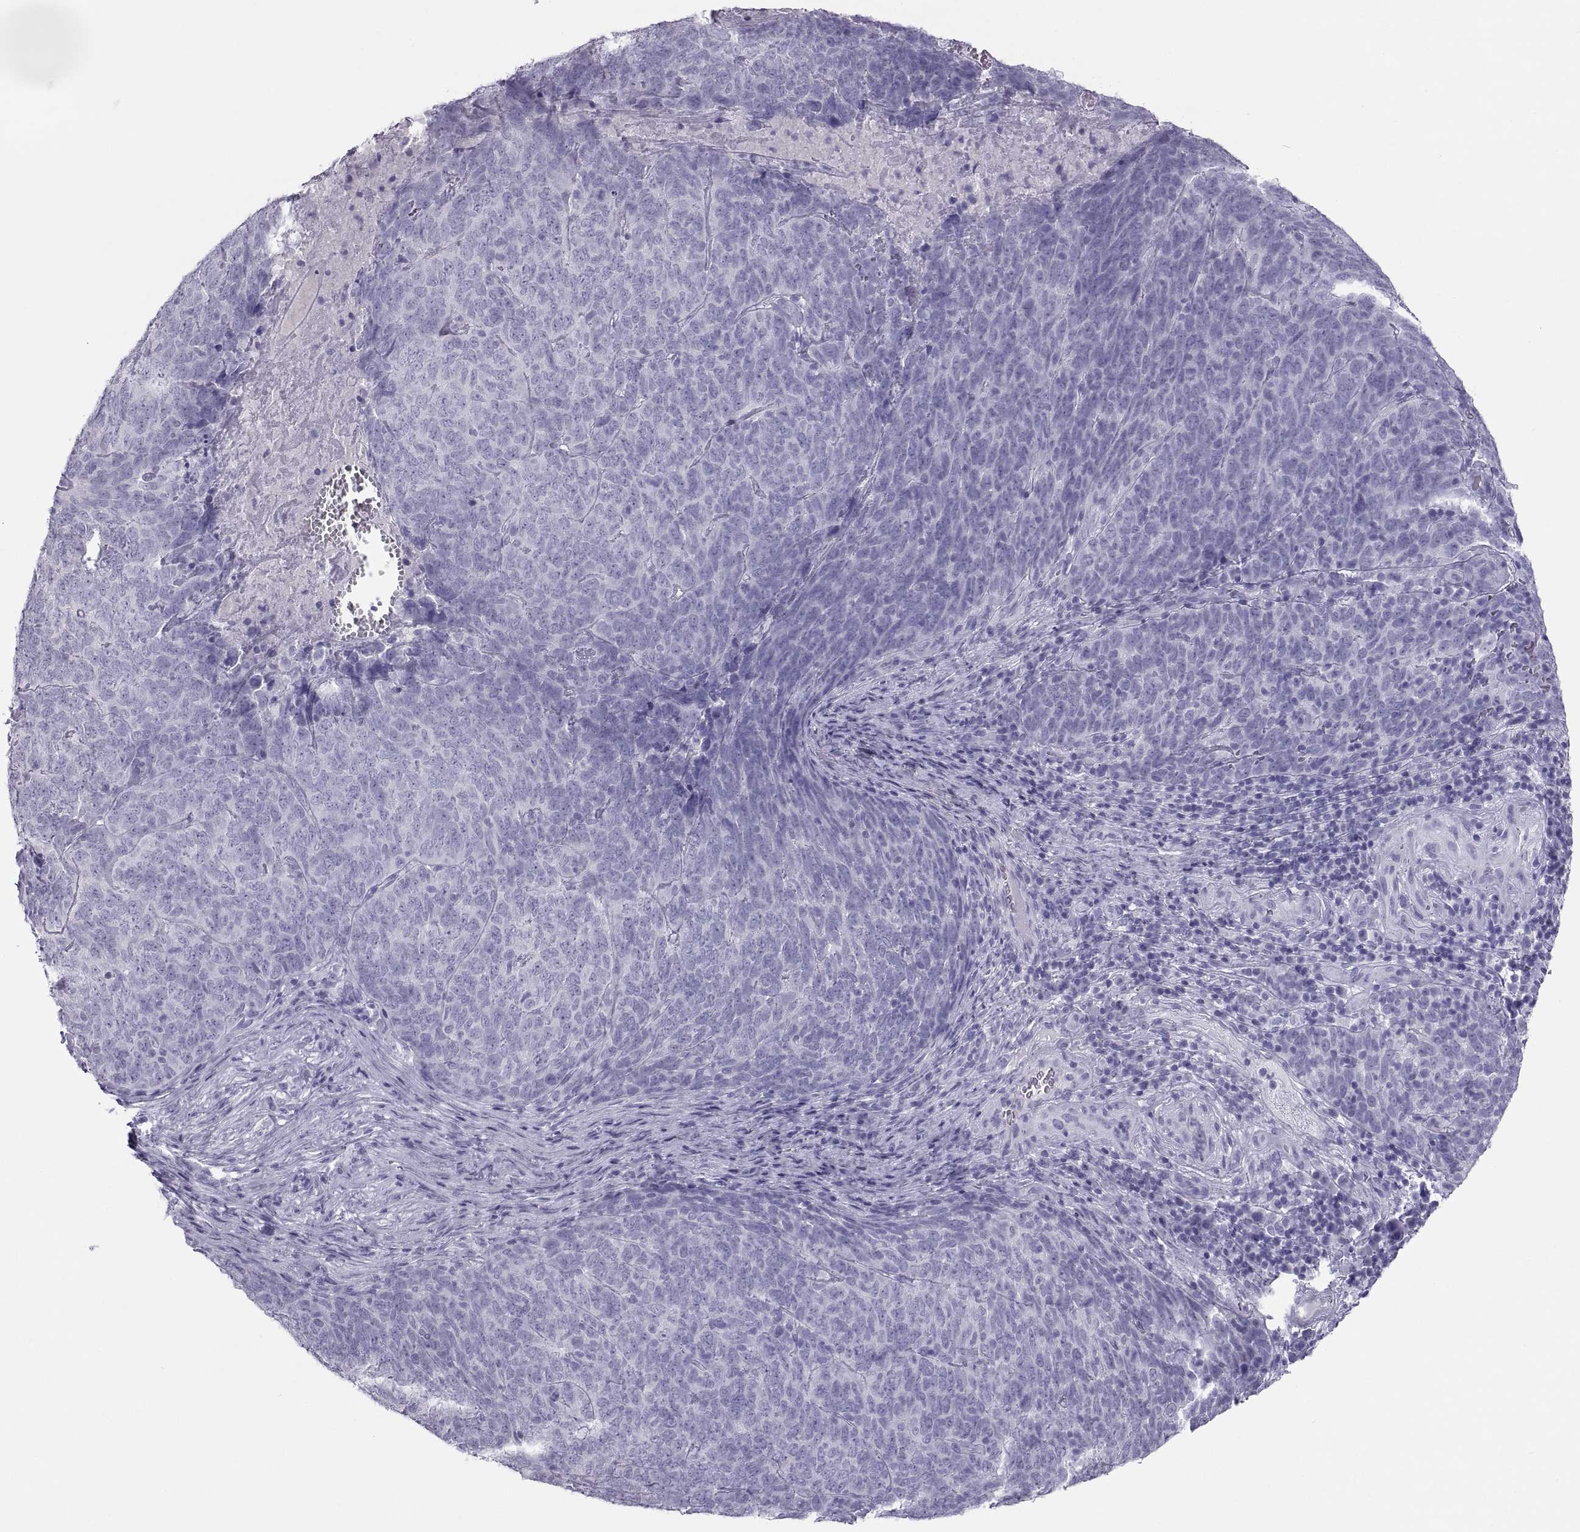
{"staining": {"intensity": "negative", "quantity": "none", "location": "none"}, "tissue": "skin cancer", "cell_type": "Tumor cells", "image_type": "cancer", "snomed": [{"axis": "morphology", "description": "Squamous cell carcinoma, NOS"}, {"axis": "topography", "description": "Skin"}, {"axis": "topography", "description": "Anal"}], "caption": "Squamous cell carcinoma (skin) stained for a protein using immunohistochemistry (IHC) demonstrates no staining tumor cells.", "gene": "SEMG1", "patient": {"sex": "female", "age": 51}}